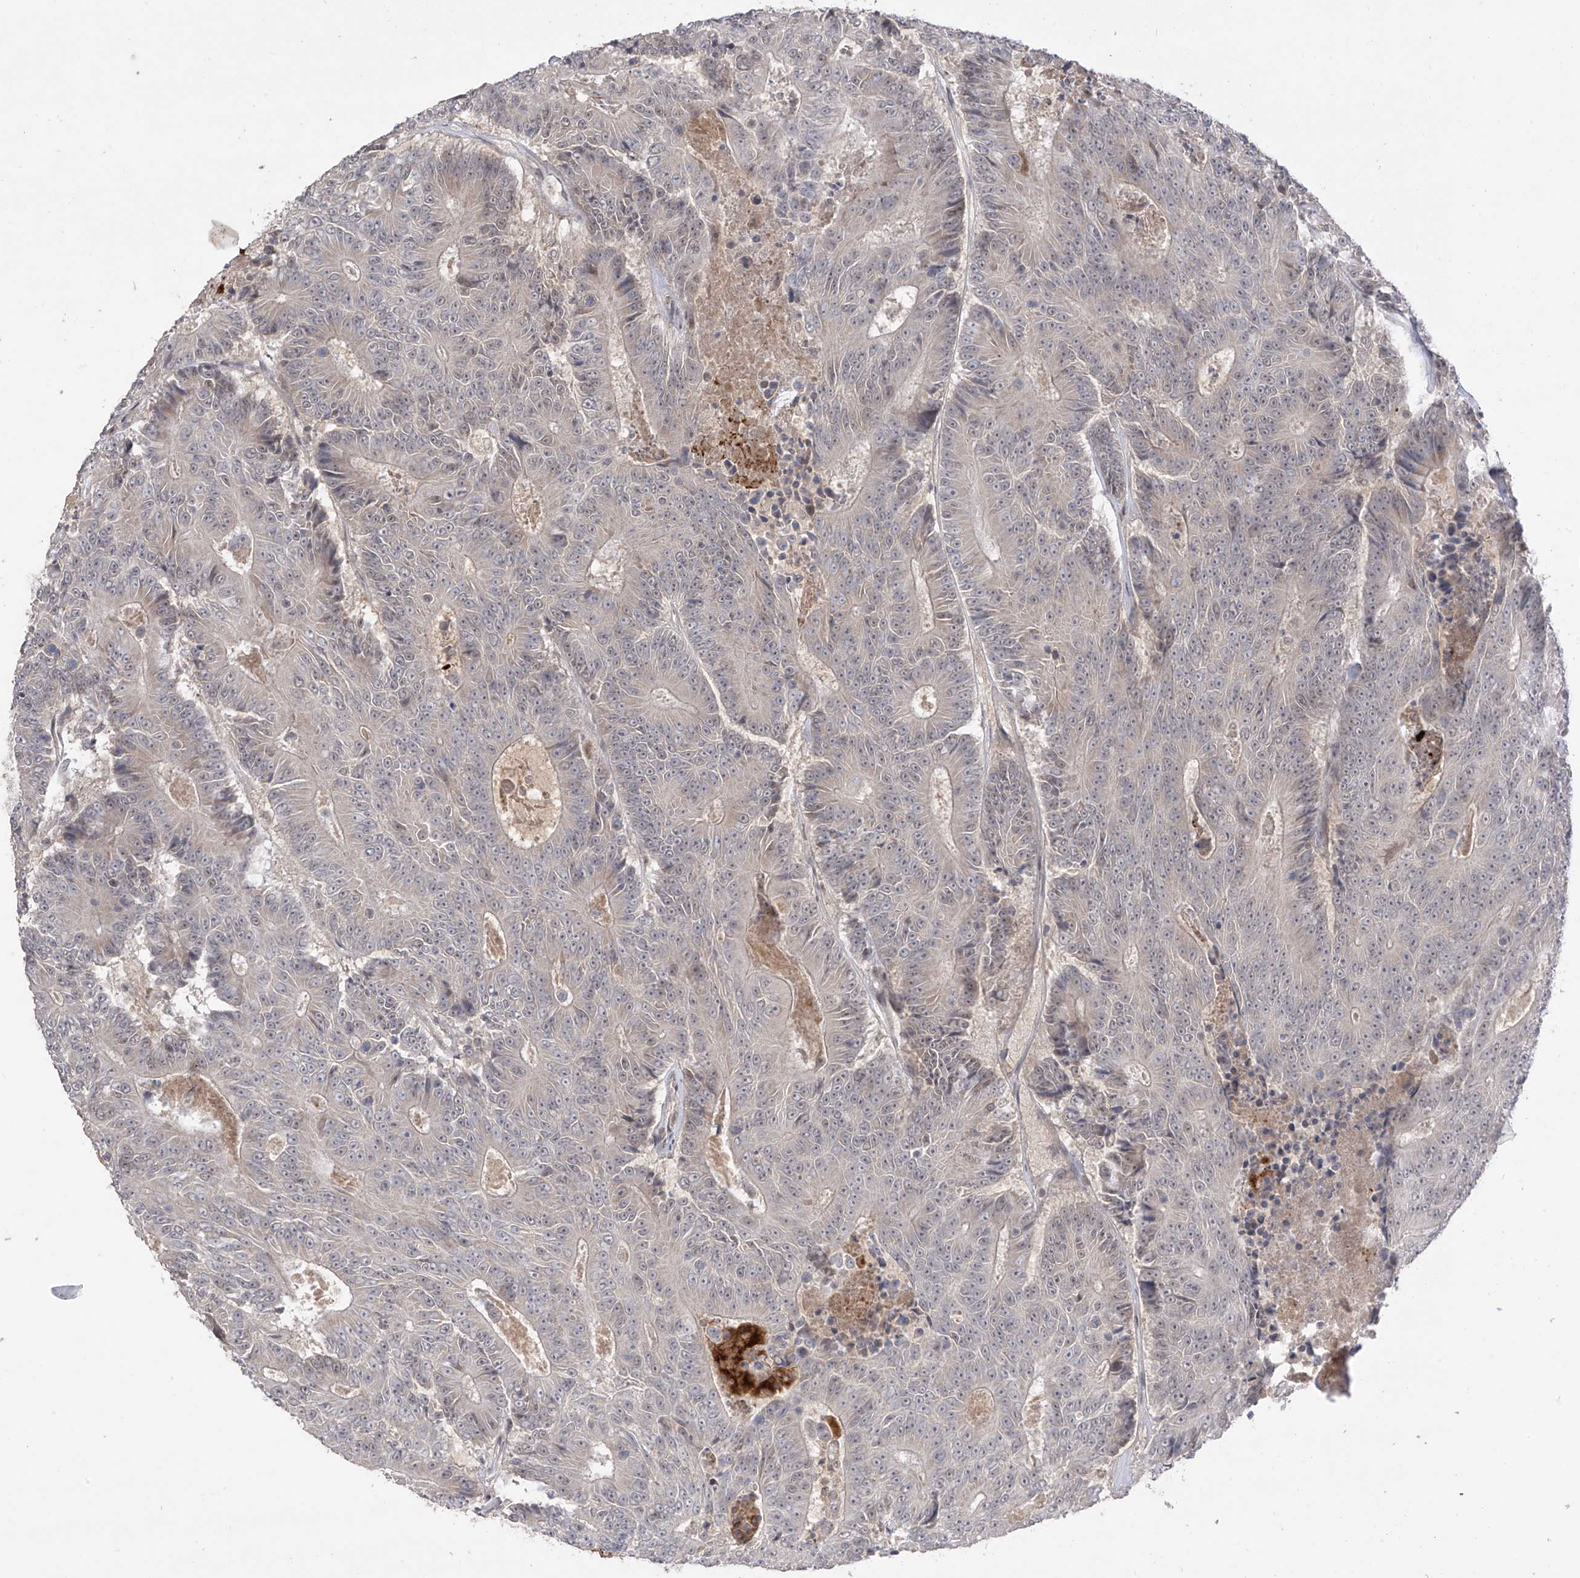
{"staining": {"intensity": "negative", "quantity": "none", "location": "none"}, "tissue": "colorectal cancer", "cell_type": "Tumor cells", "image_type": "cancer", "snomed": [{"axis": "morphology", "description": "Adenocarcinoma, NOS"}, {"axis": "topography", "description": "Colon"}], "caption": "A high-resolution photomicrograph shows immunohistochemistry staining of colorectal cancer, which displays no significant expression in tumor cells.", "gene": "OGT", "patient": {"sex": "male", "age": 83}}